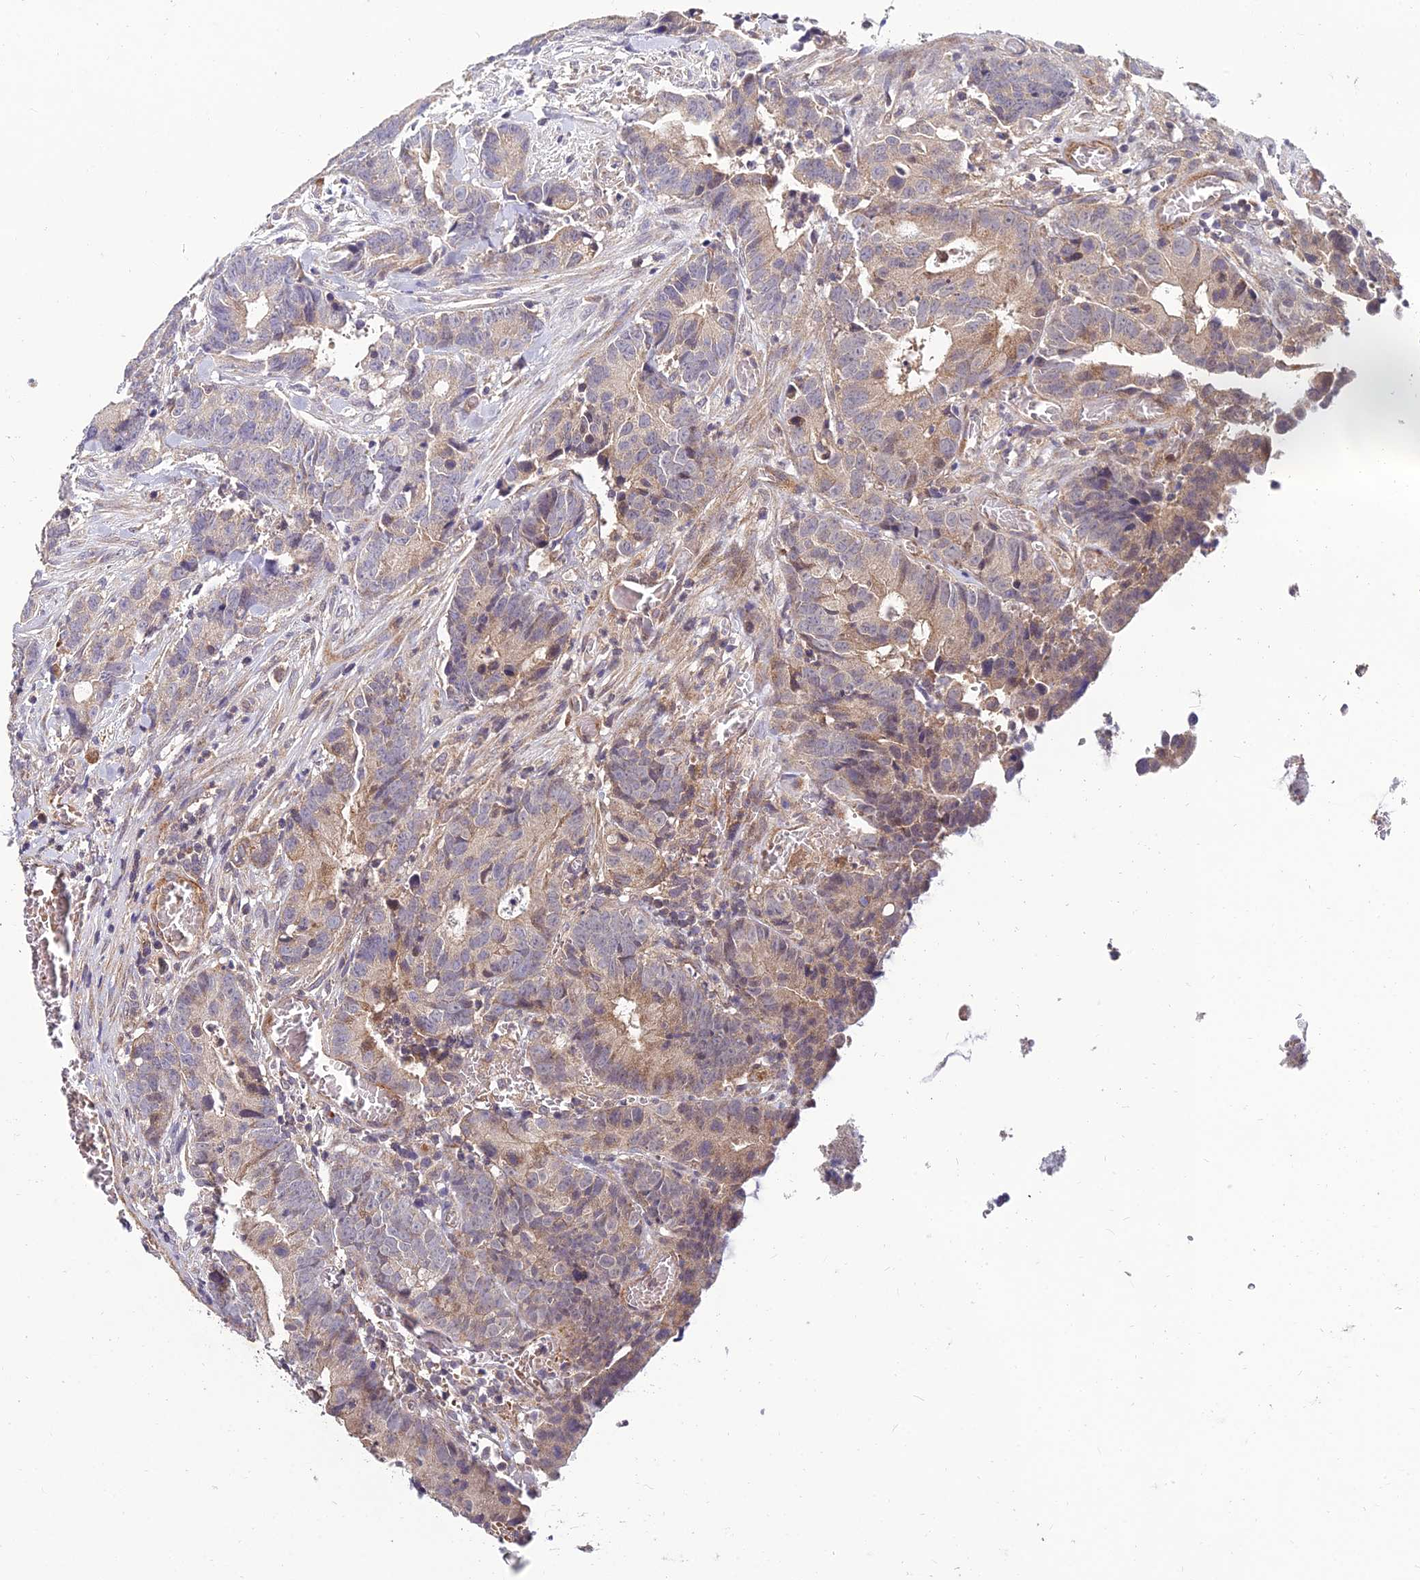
{"staining": {"intensity": "weak", "quantity": "25%-75%", "location": "cytoplasmic/membranous"}, "tissue": "colorectal cancer", "cell_type": "Tumor cells", "image_type": "cancer", "snomed": [{"axis": "morphology", "description": "Adenocarcinoma, NOS"}, {"axis": "topography", "description": "Colon"}], "caption": "Immunohistochemistry (DAB (3,3'-diaminobenzidine)) staining of human colorectal adenocarcinoma displays weak cytoplasmic/membranous protein staining in approximately 25%-75% of tumor cells. Using DAB (brown) and hematoxylin (blue) stains, captured at high magnification using brightfield microscopy.", "gene": "NPY", "patient": {"sex": "female", "age": 57}}